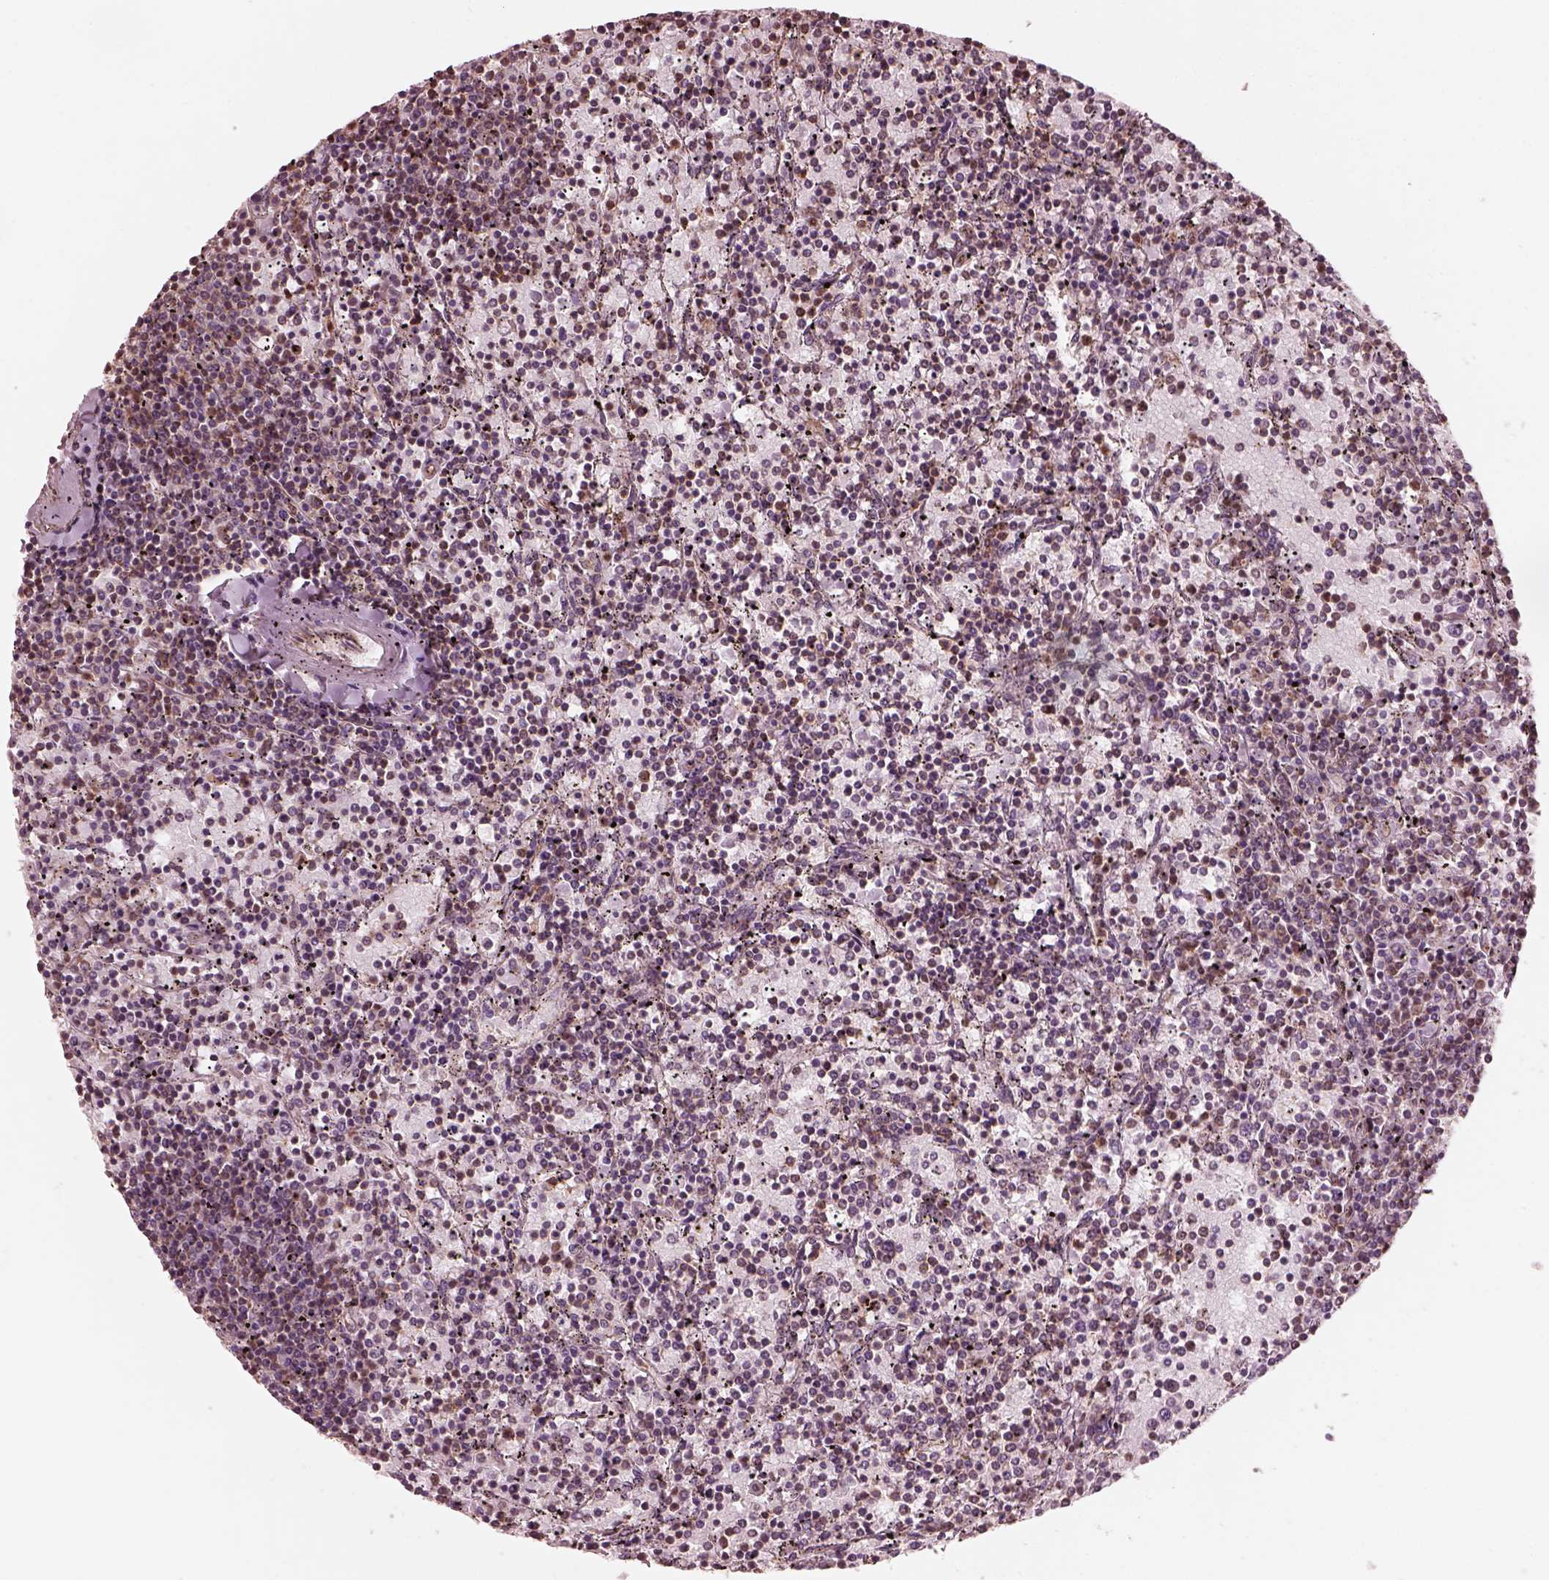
{"staining": {"intensity": "negative", "quantity": "none", "location": "none"}, "tissue": "lymphoma", "cell_type": "Tumor cells", "image_type": "cancer", "snomed": [{"axis": "morphology", "description": "Malignant lymphoma, non-Hodgkin's type, Low grade"}, {"axis": "topography", "description": "Spleen"}], "caption": "Human malignant lymphoma, non-Hodgkin's type (low-grade) stained for a protein using IHC exhibits no expression in tumor cells.", "gene": "STK33", "patient": {"sex": "female", "age": 77}}